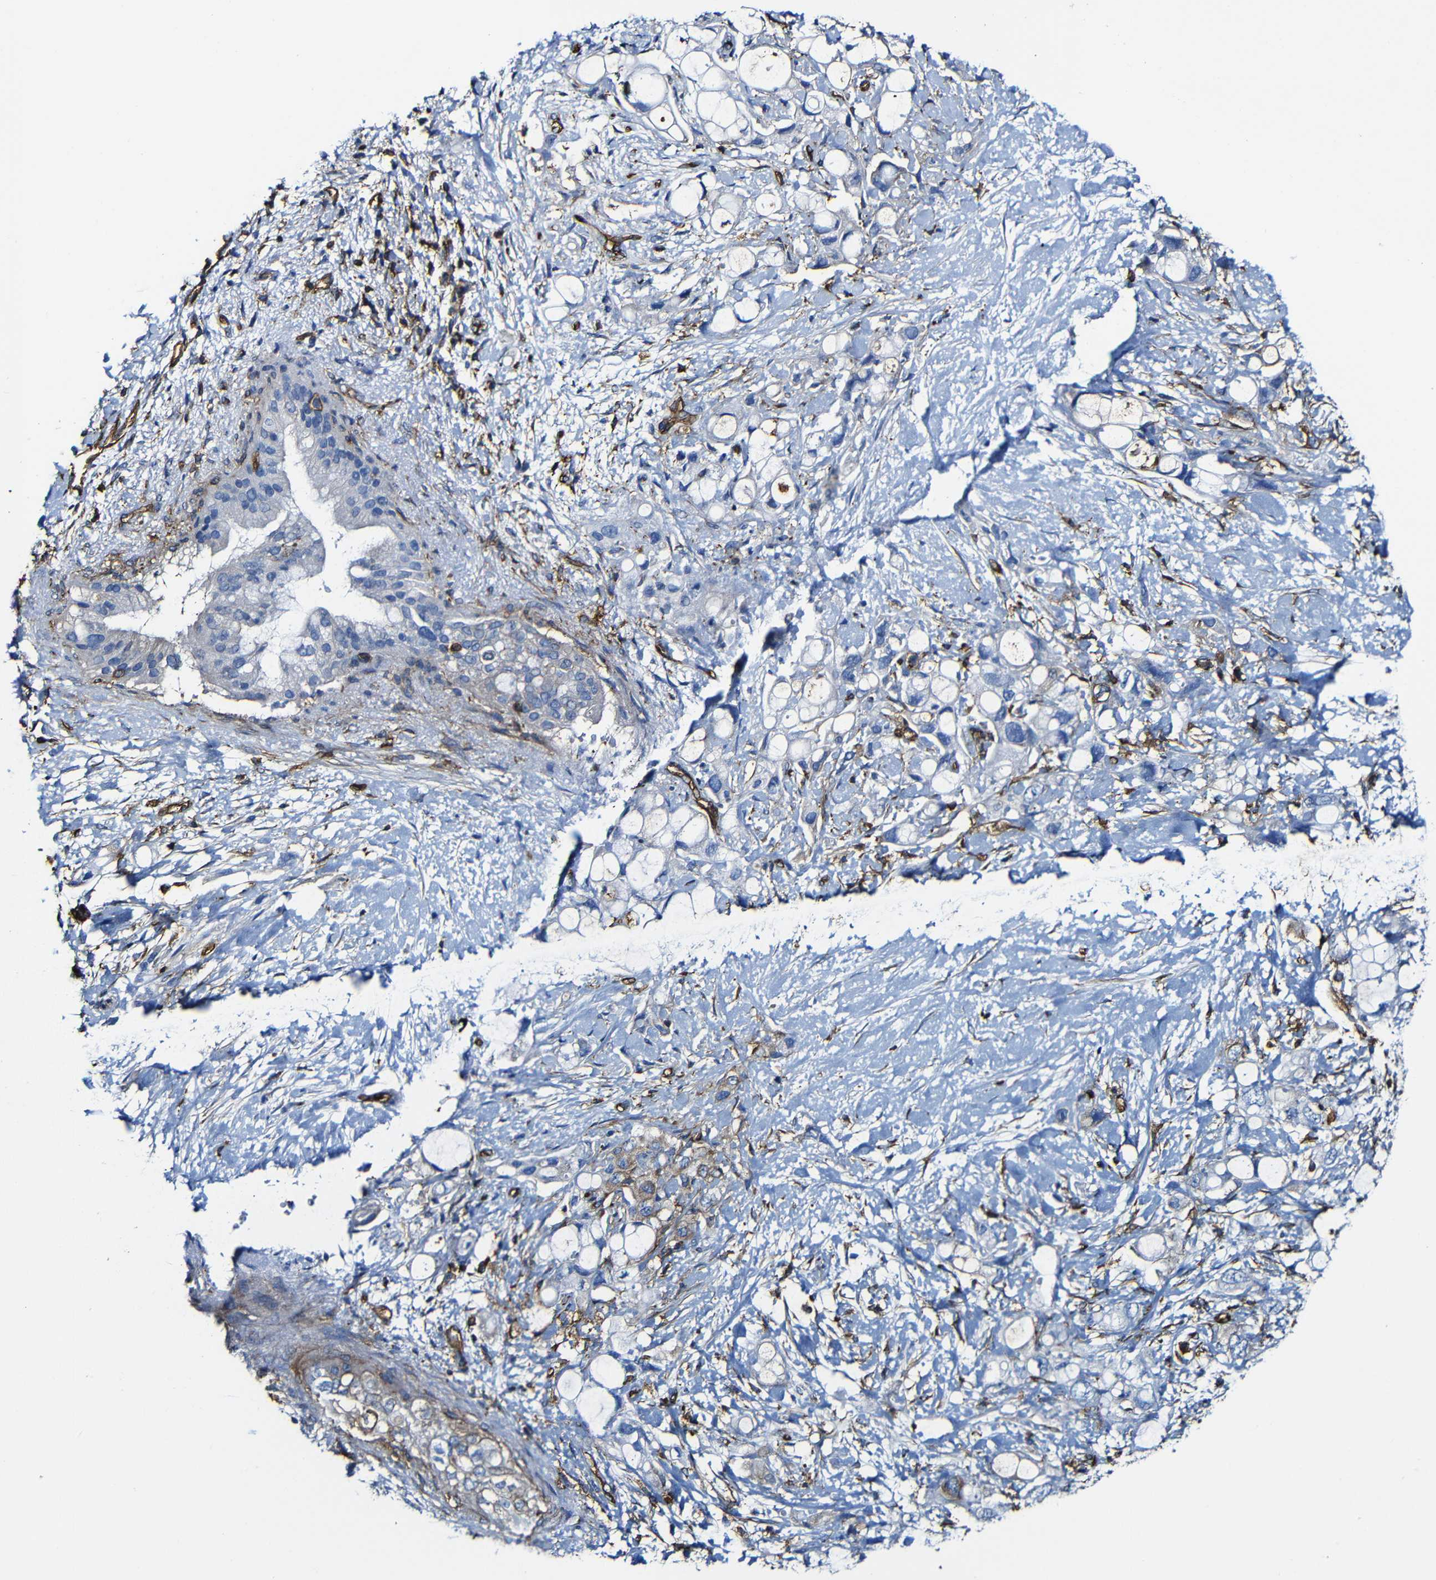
{"staining": {"intensity": "negative", "quantity": "none", "location": "none"}, "tissue": "pancreatic cancer", "cell_type": "Tumor cells", "image_type": "cancer", "snomed": [{"axis": "morphology", "description": "Adenocarcinoma, NOS"}, {"axis": "topography", "description": "Pancreas"}], "caption": "This is an IHC histopathology image of pancreatic adenocarcinoma. There is no positivity in tumor cells.", "gene": "MSN", "patient": {"sex": "female", "age": 56}}